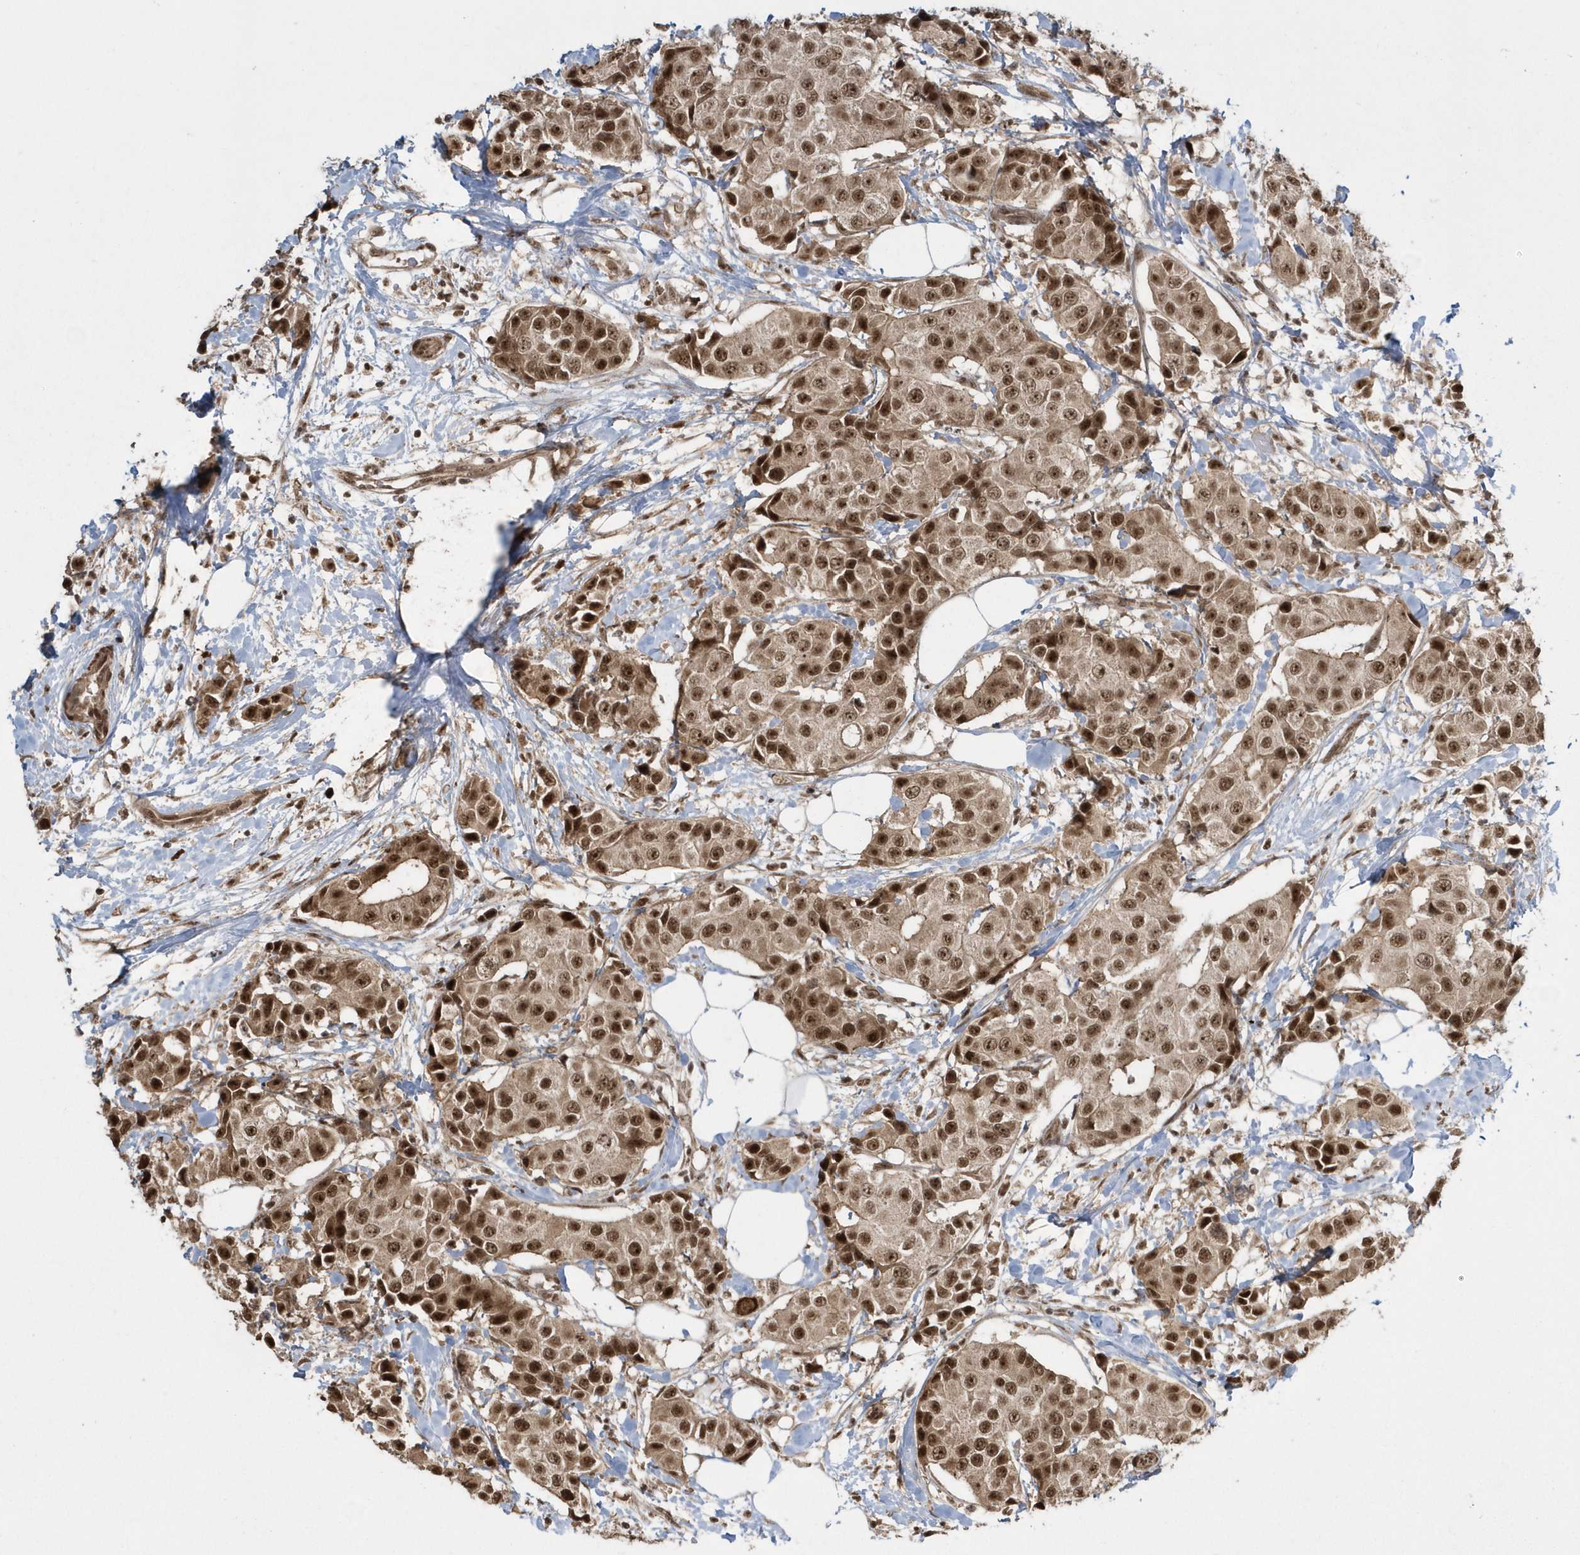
{"staining": {"intensity": "moderate", "quantity": ">75%", "location": "cytoplasmic/membranous,nuclear"}, "tissue": "breast cancer", "cell_type": "Tumor cells", "image_type": "cancer", "snomed": [{"axis": "morphology", "description": "Normal tissue, NOS"}, {"axis": "morphology", "description": "Duct carcinoma"}, {"axis": "topography", "description": "Breast"}], "caption": "Moderate cytoplasmic/membranous and nuclear staining is appreciated in approximately >75% of tumor cells in intraductal carcinoma (breast).", "gene": "EPB41L4A", "patient": {"sex": "female", "age": 39}}